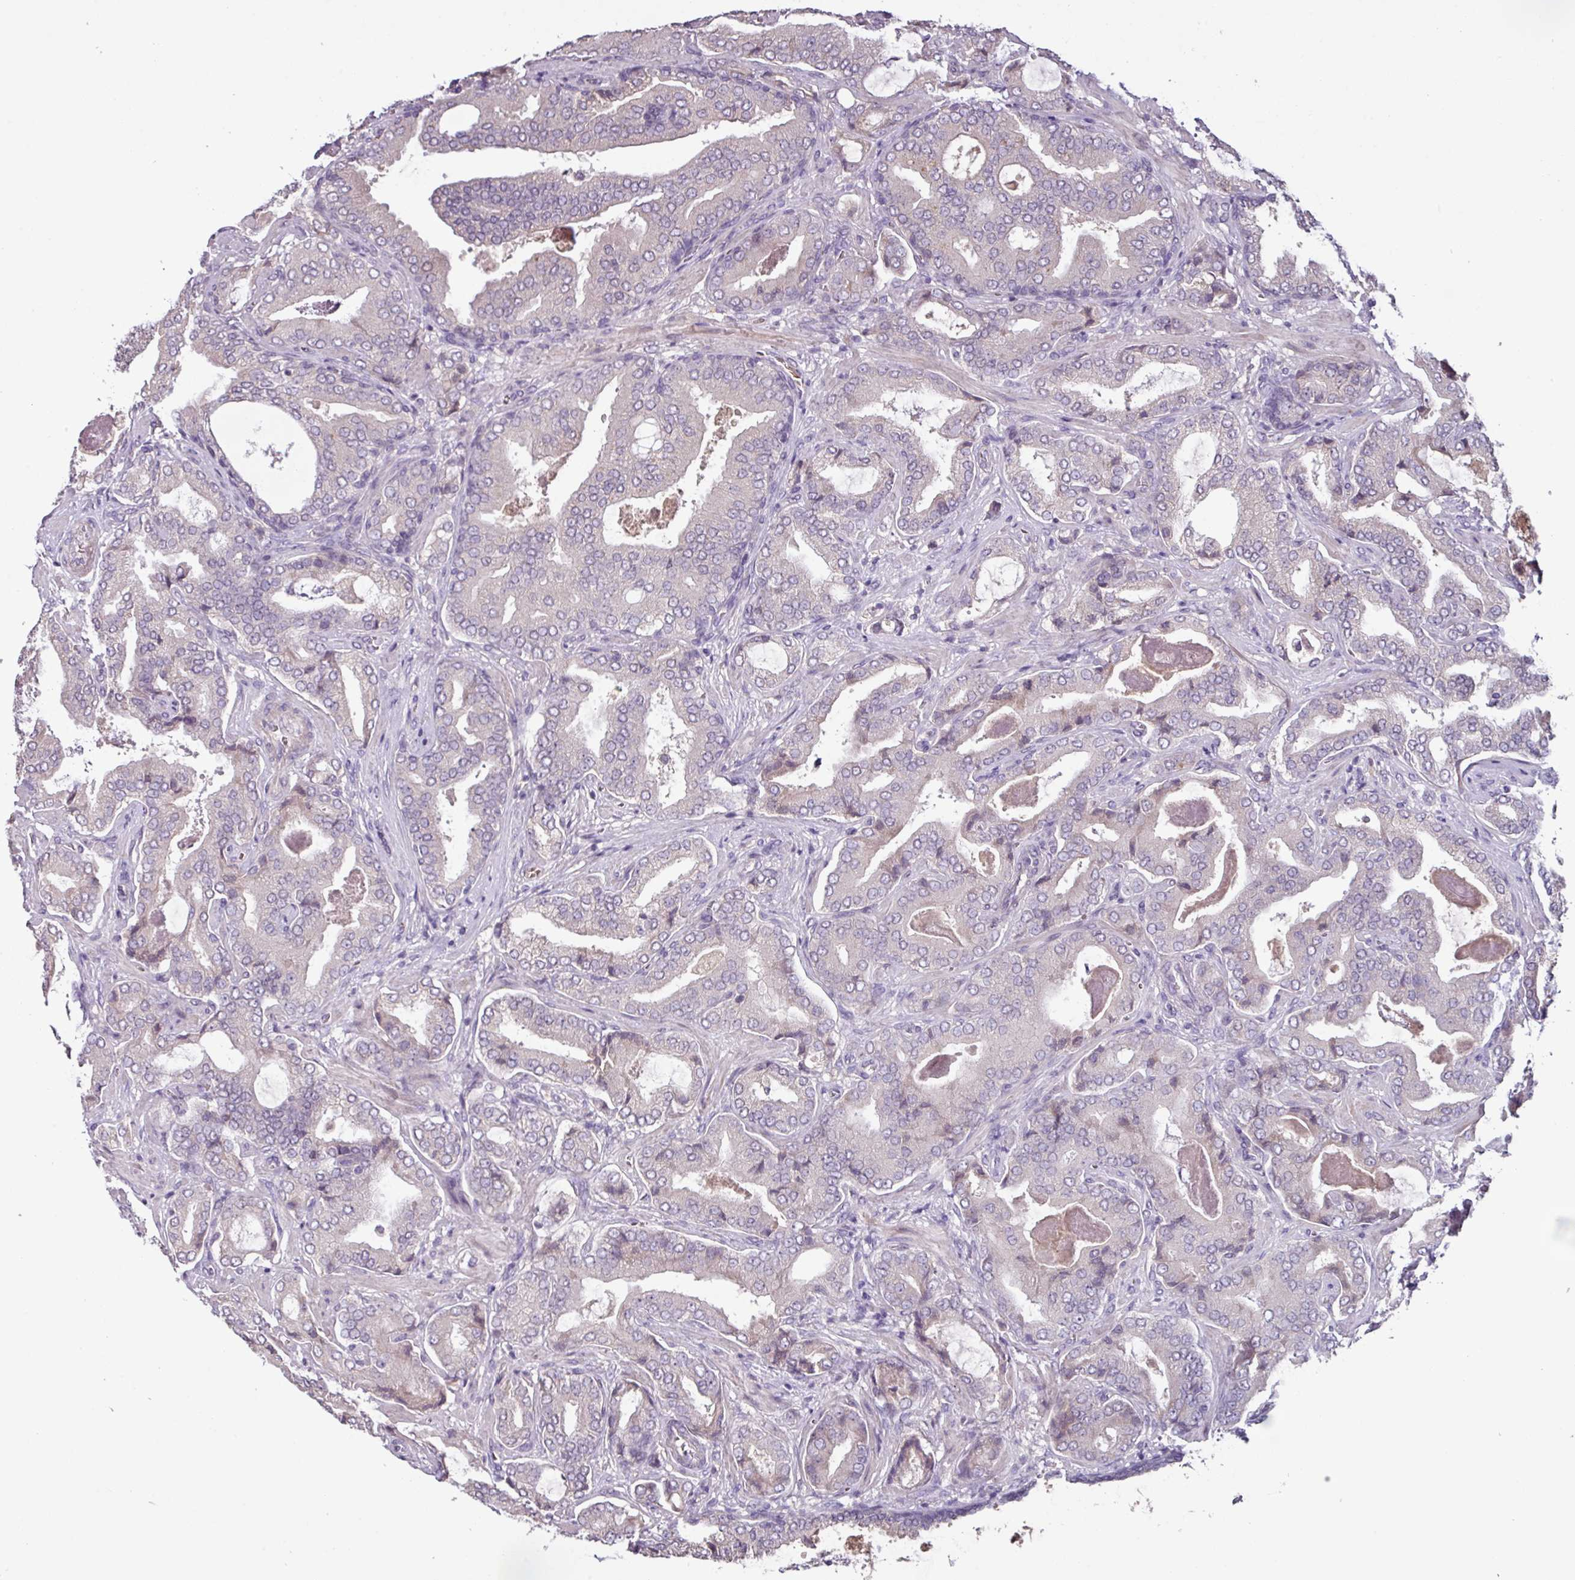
{"staining": {"intensity": "negative", "quantity": "none", "location": "none"}, "tissue": "prostate cancer", "cell_type": "Tumor cells", "image_type": "cancer", "snomed": [{"axis": "morphology", "description": "Adenocarcinoma, High grade"}, {"axis": "topography", "description": "Prostate"}], "caption": "Photomicrograph shows no protein expression in tumor cells of prostate cancer tissue.", "gene": "SLC5A10", "patient": {"sex": "male", "age": 68}}